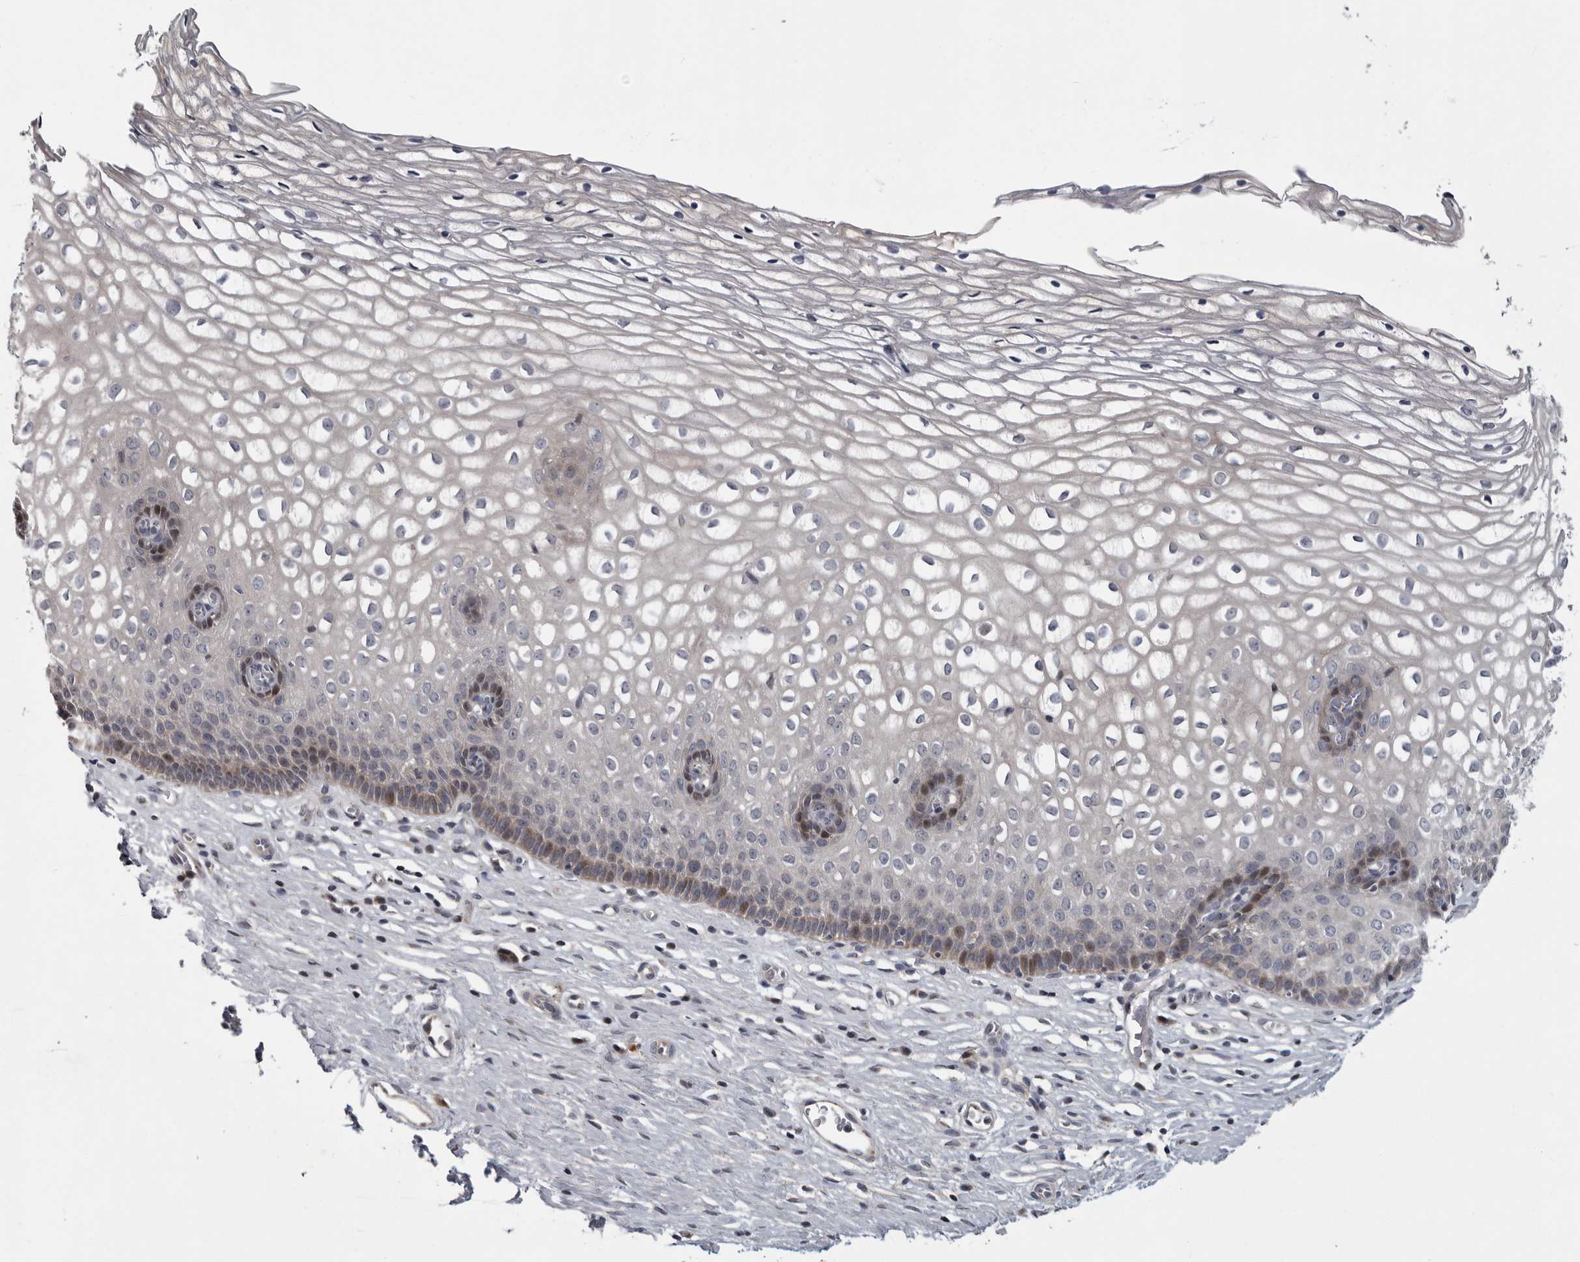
{"staining": {"intensity": "negative", "quantity": "none", "location": "none"}, "tissue": "cervix", "cell_type": "Glandular cells", "image_type": "normal", "snomed": [{"axis": "morphology", "description": "Normal tissue, NOS"}, {"axis": "topography", "description": "Cervix"}], "caption": "Immunohistochemical staining of unremarkable human cervix reveals no significant expression in glandular cells. Brightfield microscopy of immunohistochemistry (IHC) stained with DAB (brown) and hematoxylin (blue), captured at high magnification.", "gene": "PDE7A", "patient": {"sex": "female", "age": 27}}